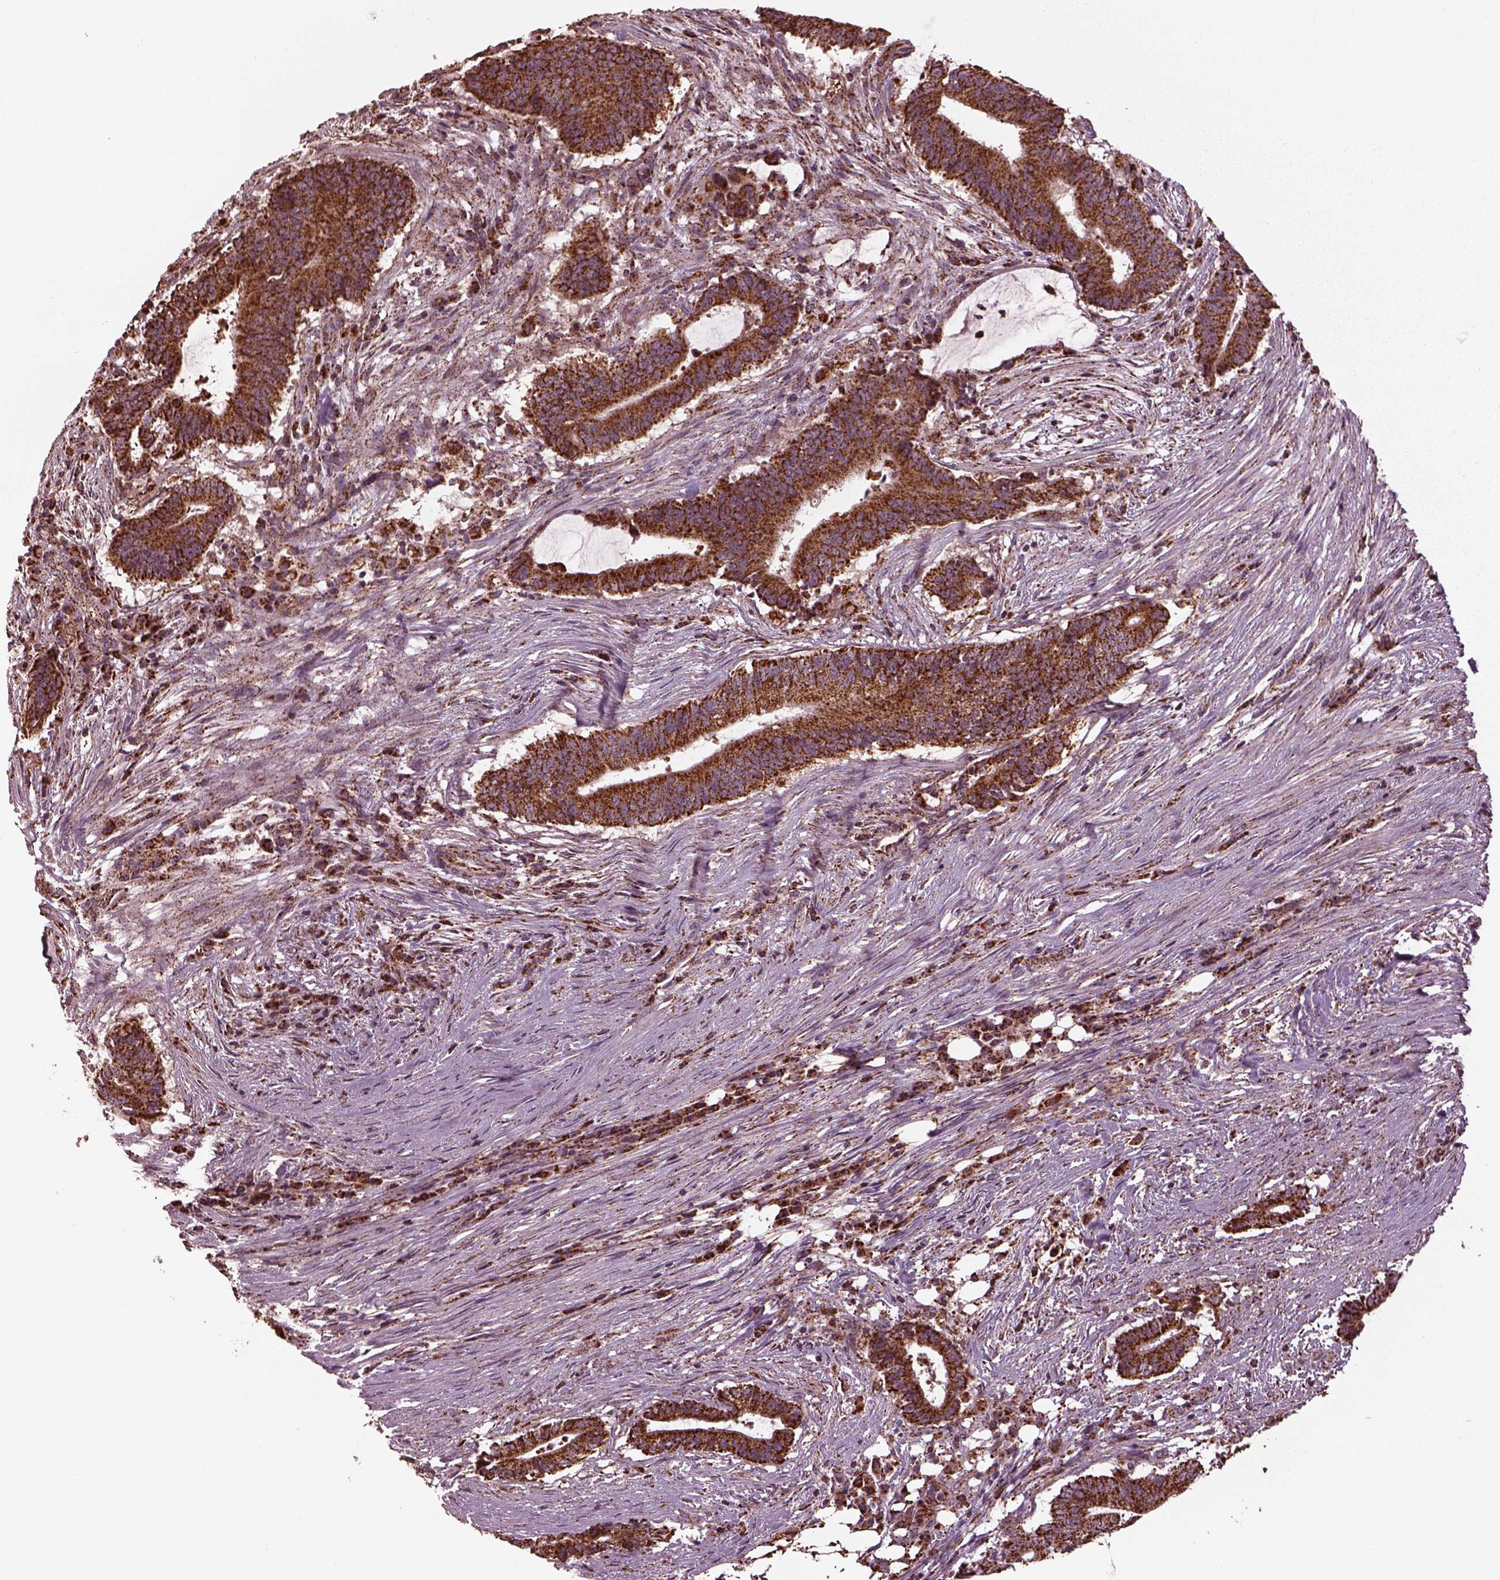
{"staining": {"intensity": "moderate", "quantity": ">75%", "location": "cytoplasmic/membranous"}, "tissue": "colorectal cancer", "cell_type": "Tumor cells", "image_type": "cancer", "snomed": [{"axis": "morphology", "description": "Adenocarcinoma, NOS"}, {"axis": "topography", "description": "Colon"}], "caption": "A brown stain highlights moderate cytoplasmic/membranous staining of a protein in colorectal cancer (adenocarcinoma) tumor cells.", "gene": "TMEM254", "patient": {"sex": "female", "age": 43}}